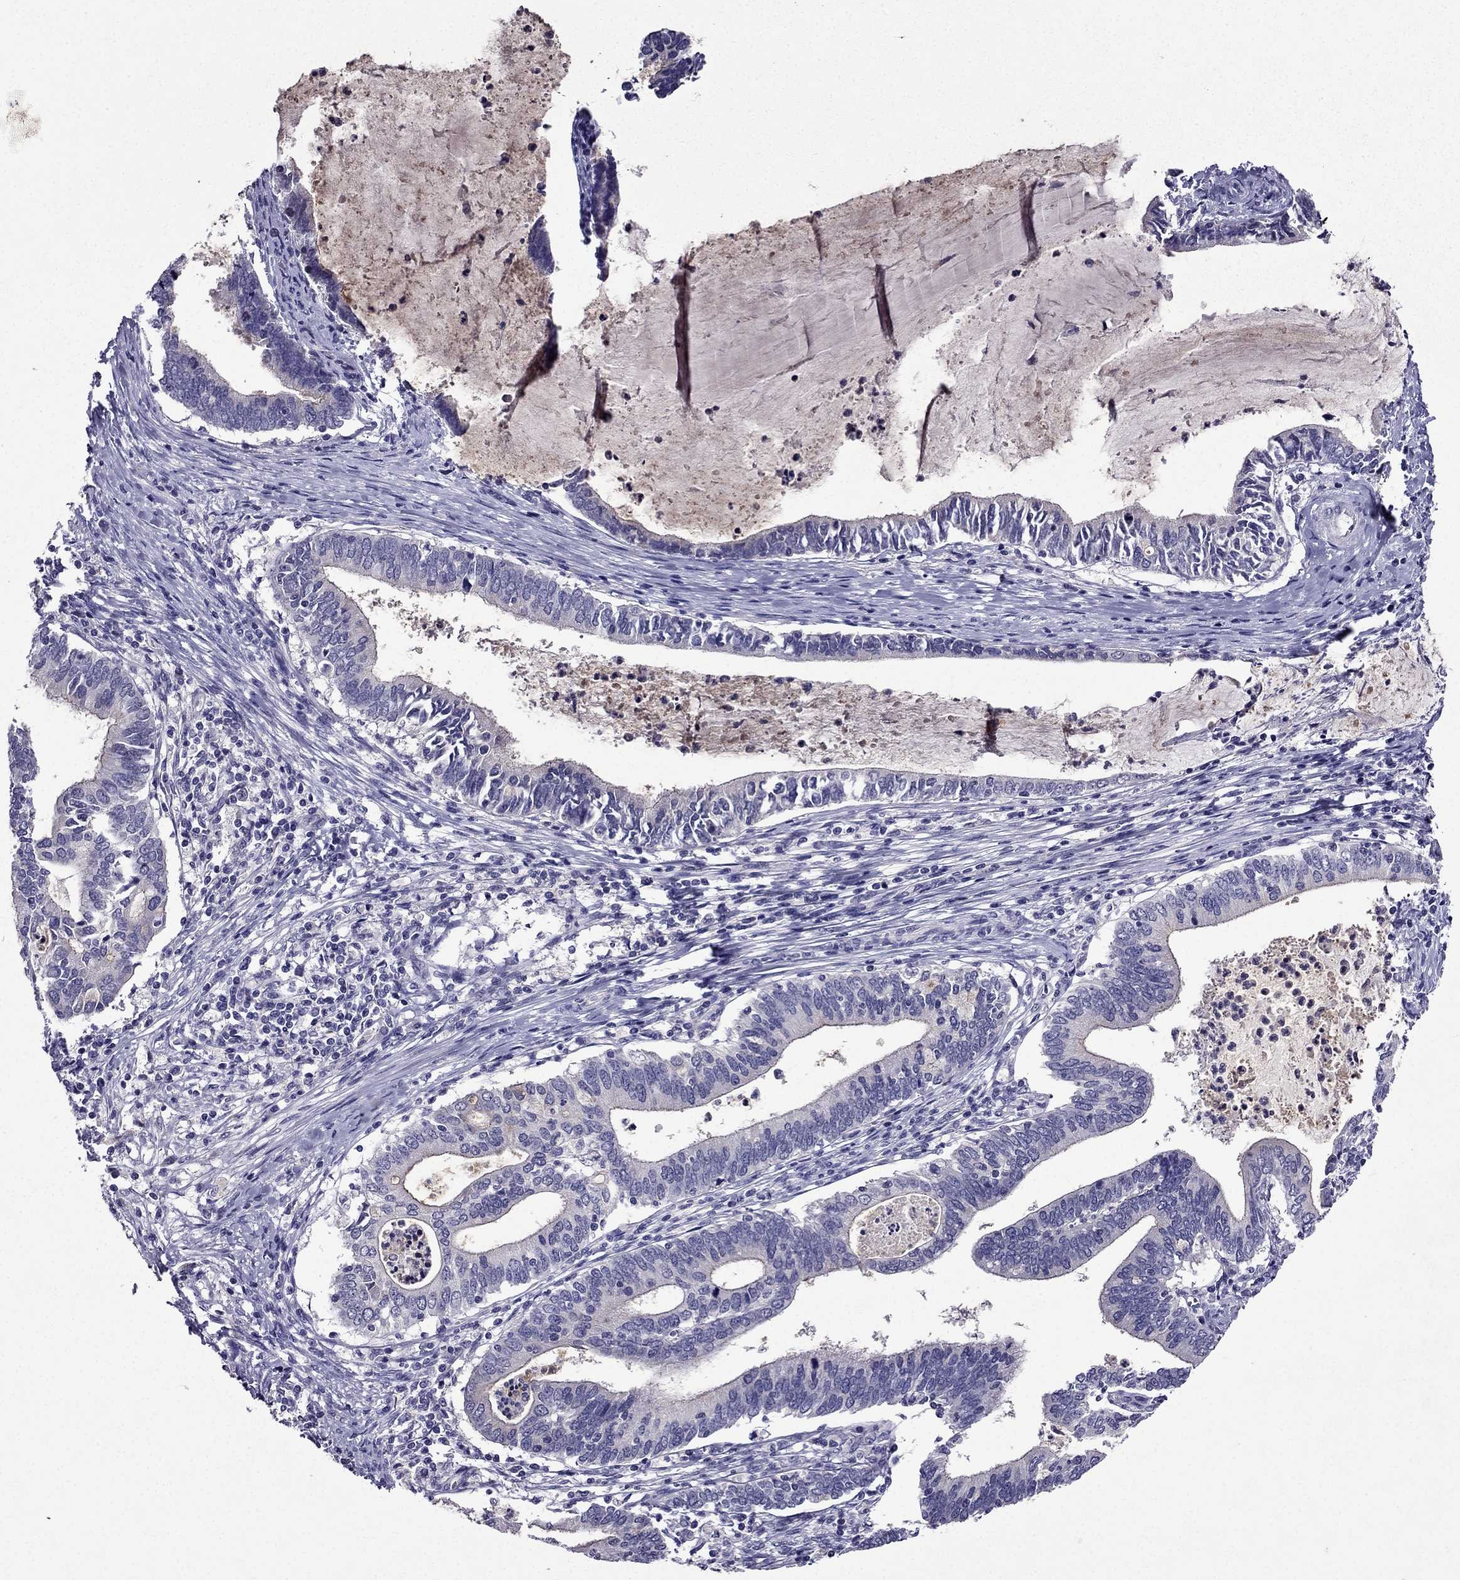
{"staining": {"intensity": "negative", "quantity": "none", "location": "none"}, "tissue": "cervical cancer", "cell_type": "Tumor cells", "image_type": "cancer", "snomed": [{"axis": "morphology", "description": "Adenocarcinoma, NOS"}, {"axis": "topography", "description": "Cervix"}], "caption": "Tumor cells are negative for brown protein staining in cervical adenocarcinoma.", "gene": "DUSP15", "patient": {"sex": "female", "age": 42}}